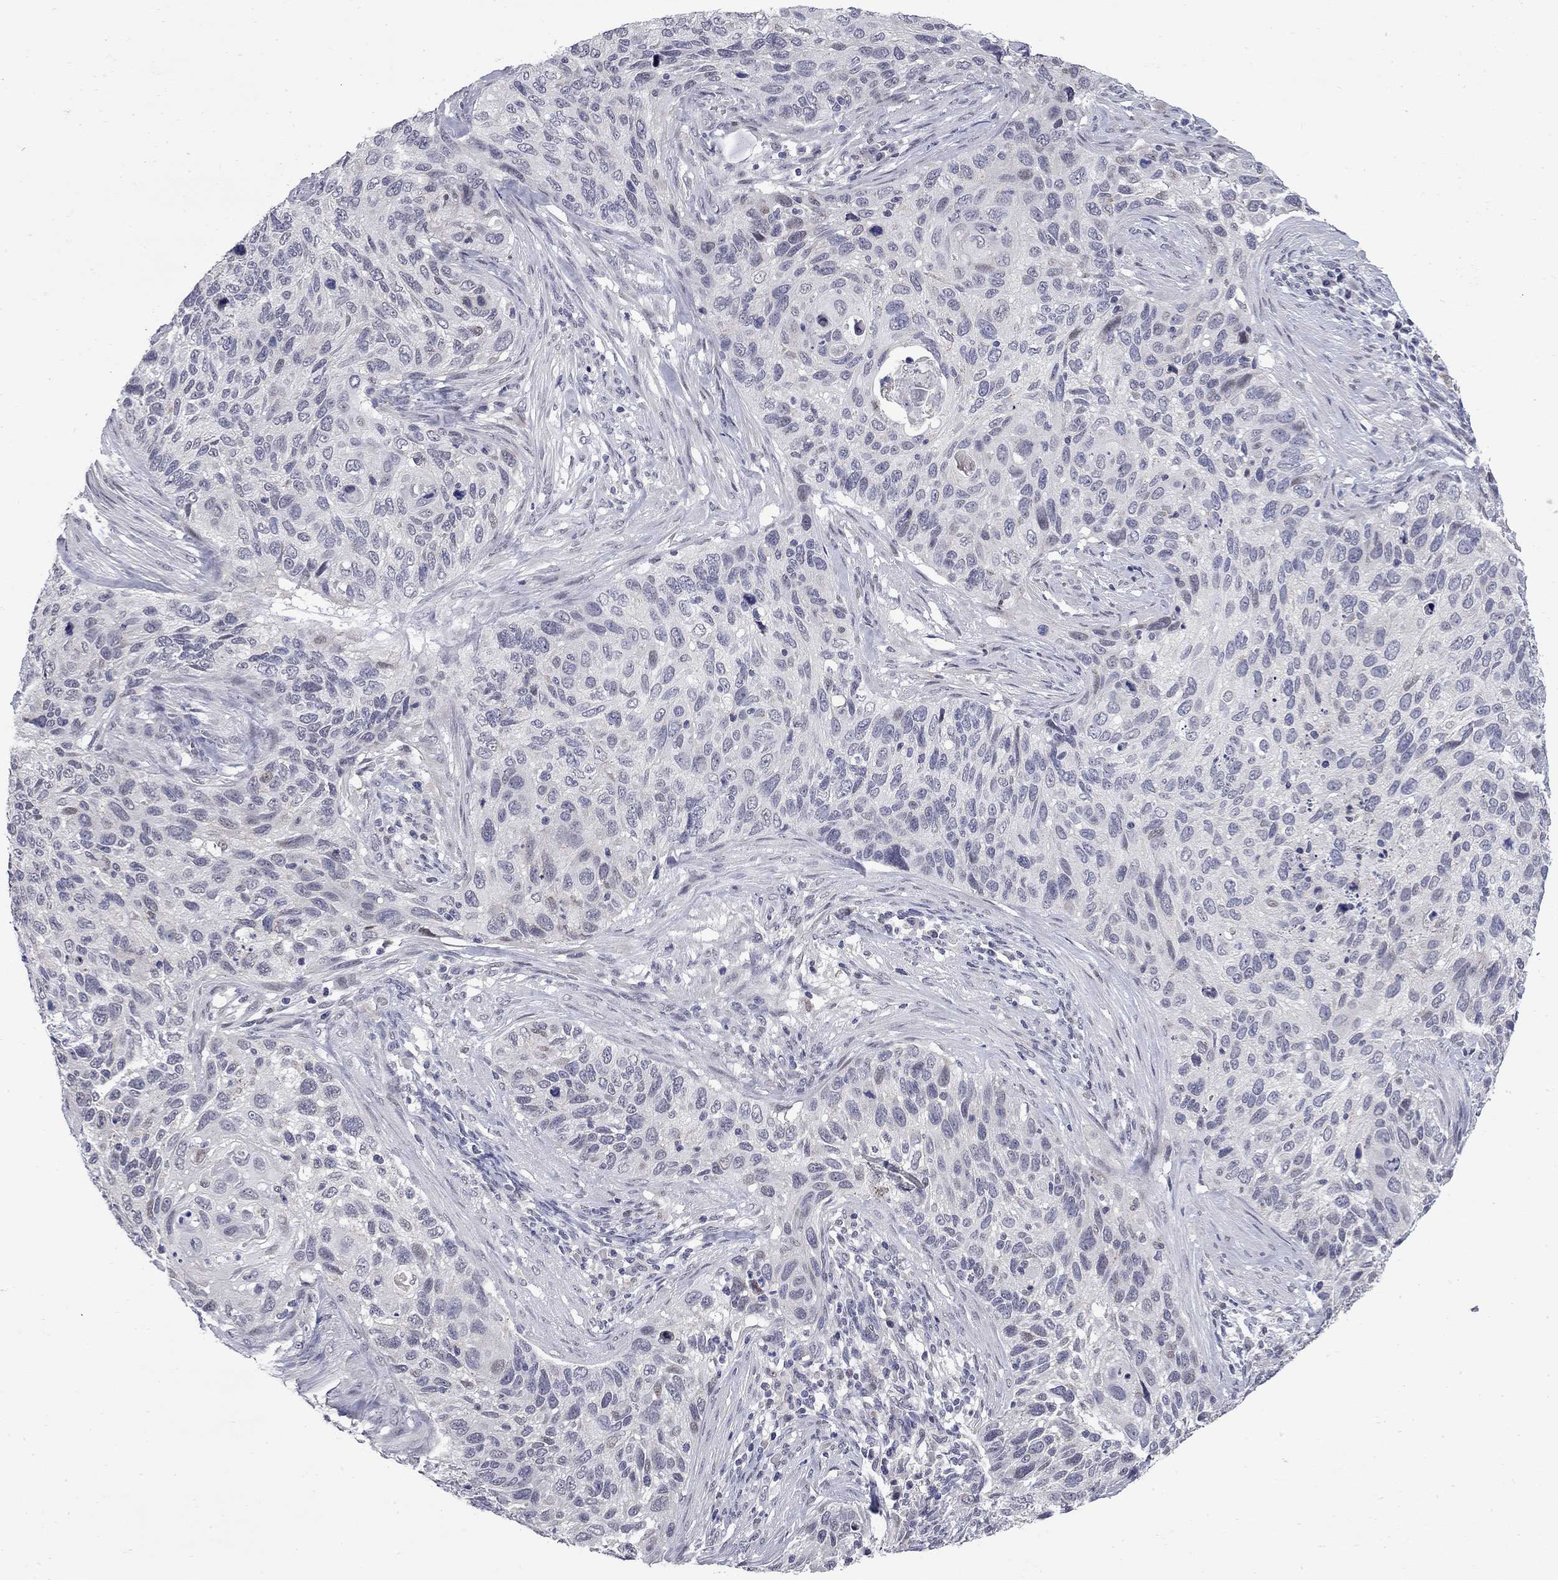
{"staining": {"intensity": "negative", "quantity": "none", "location": "none"}, "tissue": "cervical cancer", "cell_type": "Tumor cells", "image_type": "cancer", "snomed": [{"axis": "morphology", "description": "Squamous cell carcinoma, NOS"}, {"axis": "topography", "description": "Cervix"}], "caption": "Immunohistochemistry (IHC) of cervical cancer demonstrates no positivity in tumor cells.", "gene": "HTR4", "patient": {"sex": "female", "age": 70}}